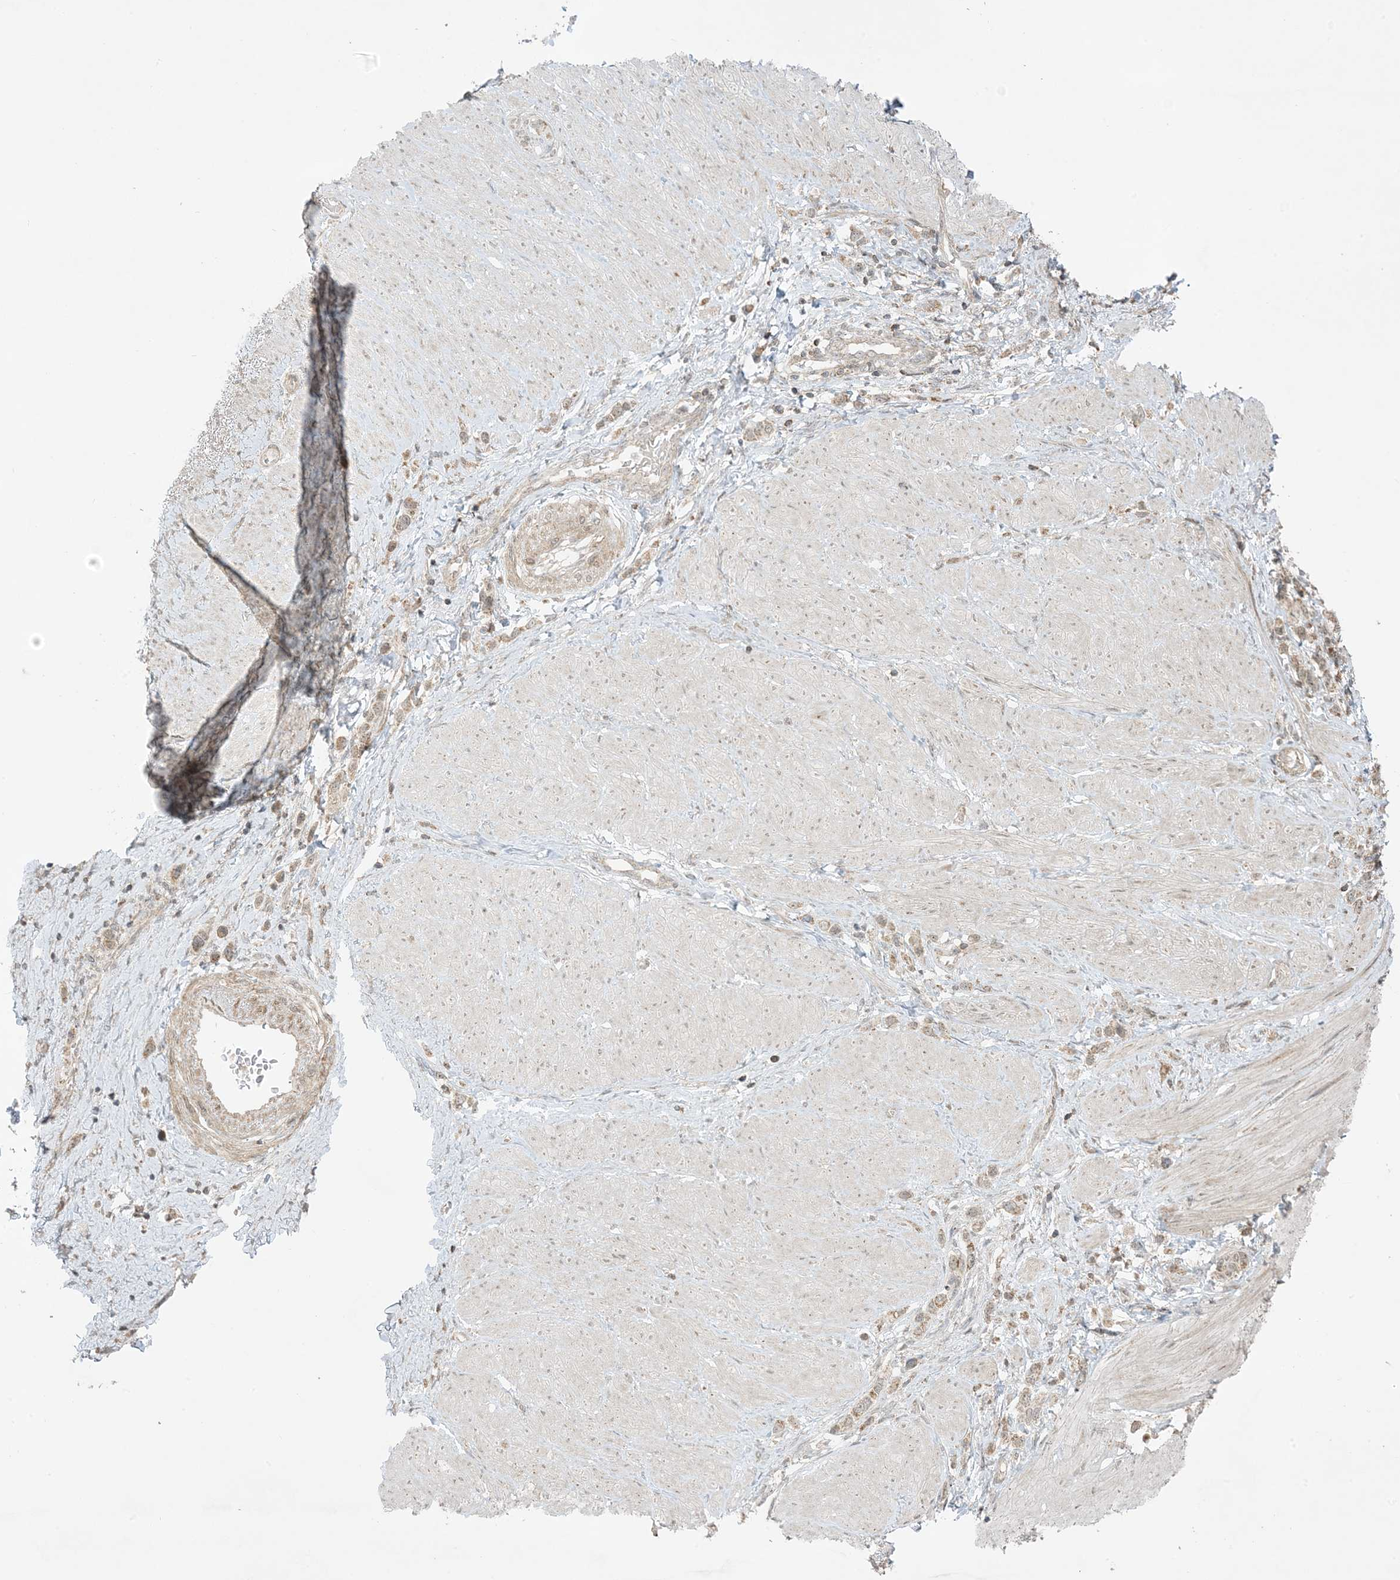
{"staining": {"intensity": "moderate", "quantity": ">75%", "location": "cytoplasmic/membranous"}, "tissue": "stomach cancer", "cell_type": "Tumor cells", "image_type": "cancer", "snomed": [{"axis": "morphology", "description": "Adenocarcinoma, NOS"}, {"axis": "topography", "description": "Stomach"}], "caption": "The immunohistochemical stain highlights moderate cytoplasmic/membranous expression in tumor cells of adenocarcinoma (stomach) tissue.", "gene": "PHLDB2", "patient": {"sex": "female", "age": 65}}